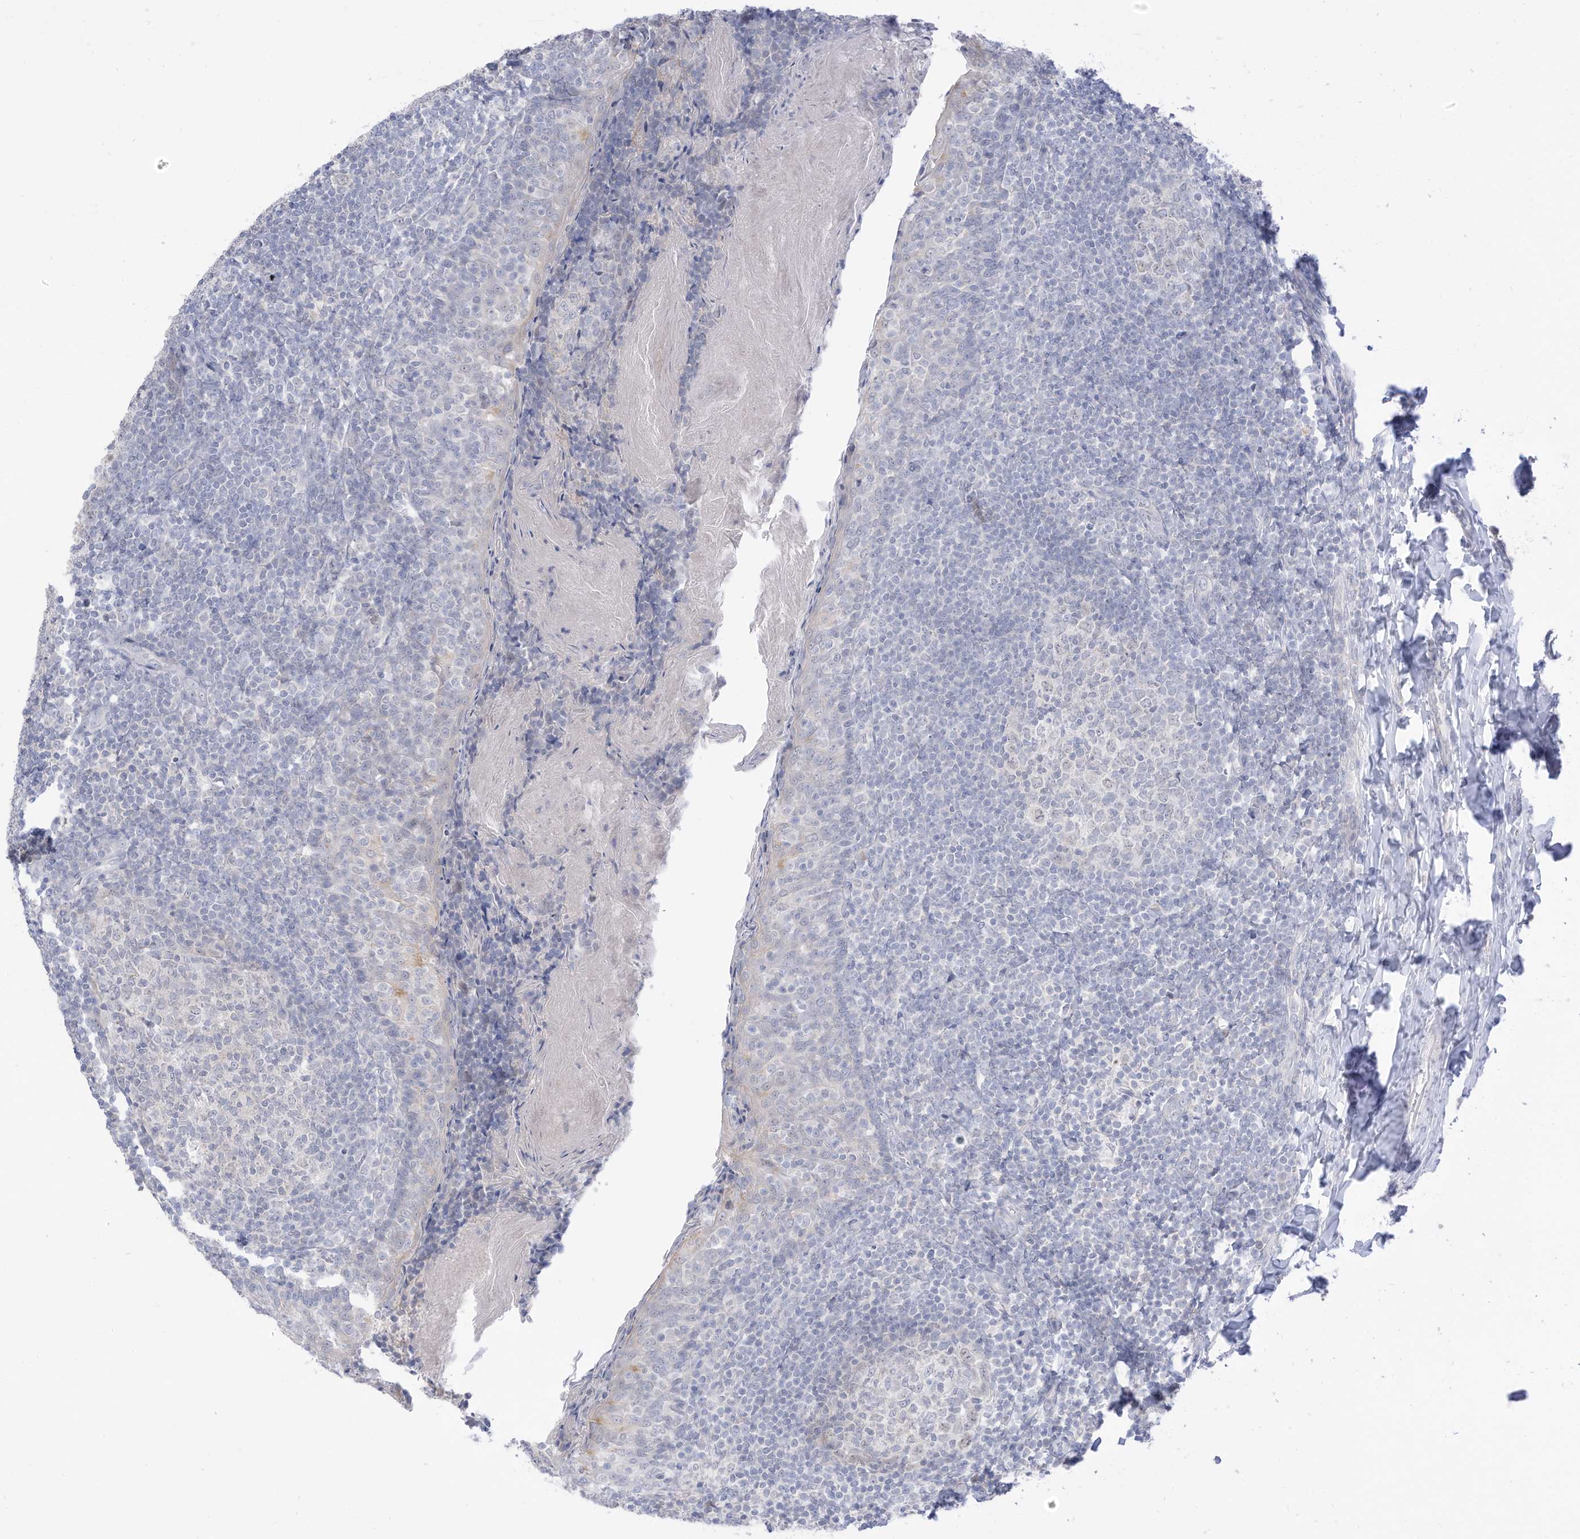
{"staining": {"intensity": "negative", "quantity": "none", "location": "none"}, "tissue": "tonsil", "cell_type": "Germinal center cells", "image_type": "normal", "snomed": [{"axis": "morphology", "description": "Normal tissue, NOS"}, {"axis": "topography", "description": "Tonsil"}], "caption": "Immunohistochemistry histopathology image of unremarkable human tonsil stained for a protein (brown), which displays no expression in germinal center cells. The staining was performed using DAB to visualize the protein expression in brown, while the nuclei were stained in blue with hematoxylin (Magnification: 20x).", "gene": "OGT", "patient": {"sex": "female", "age": 19}}